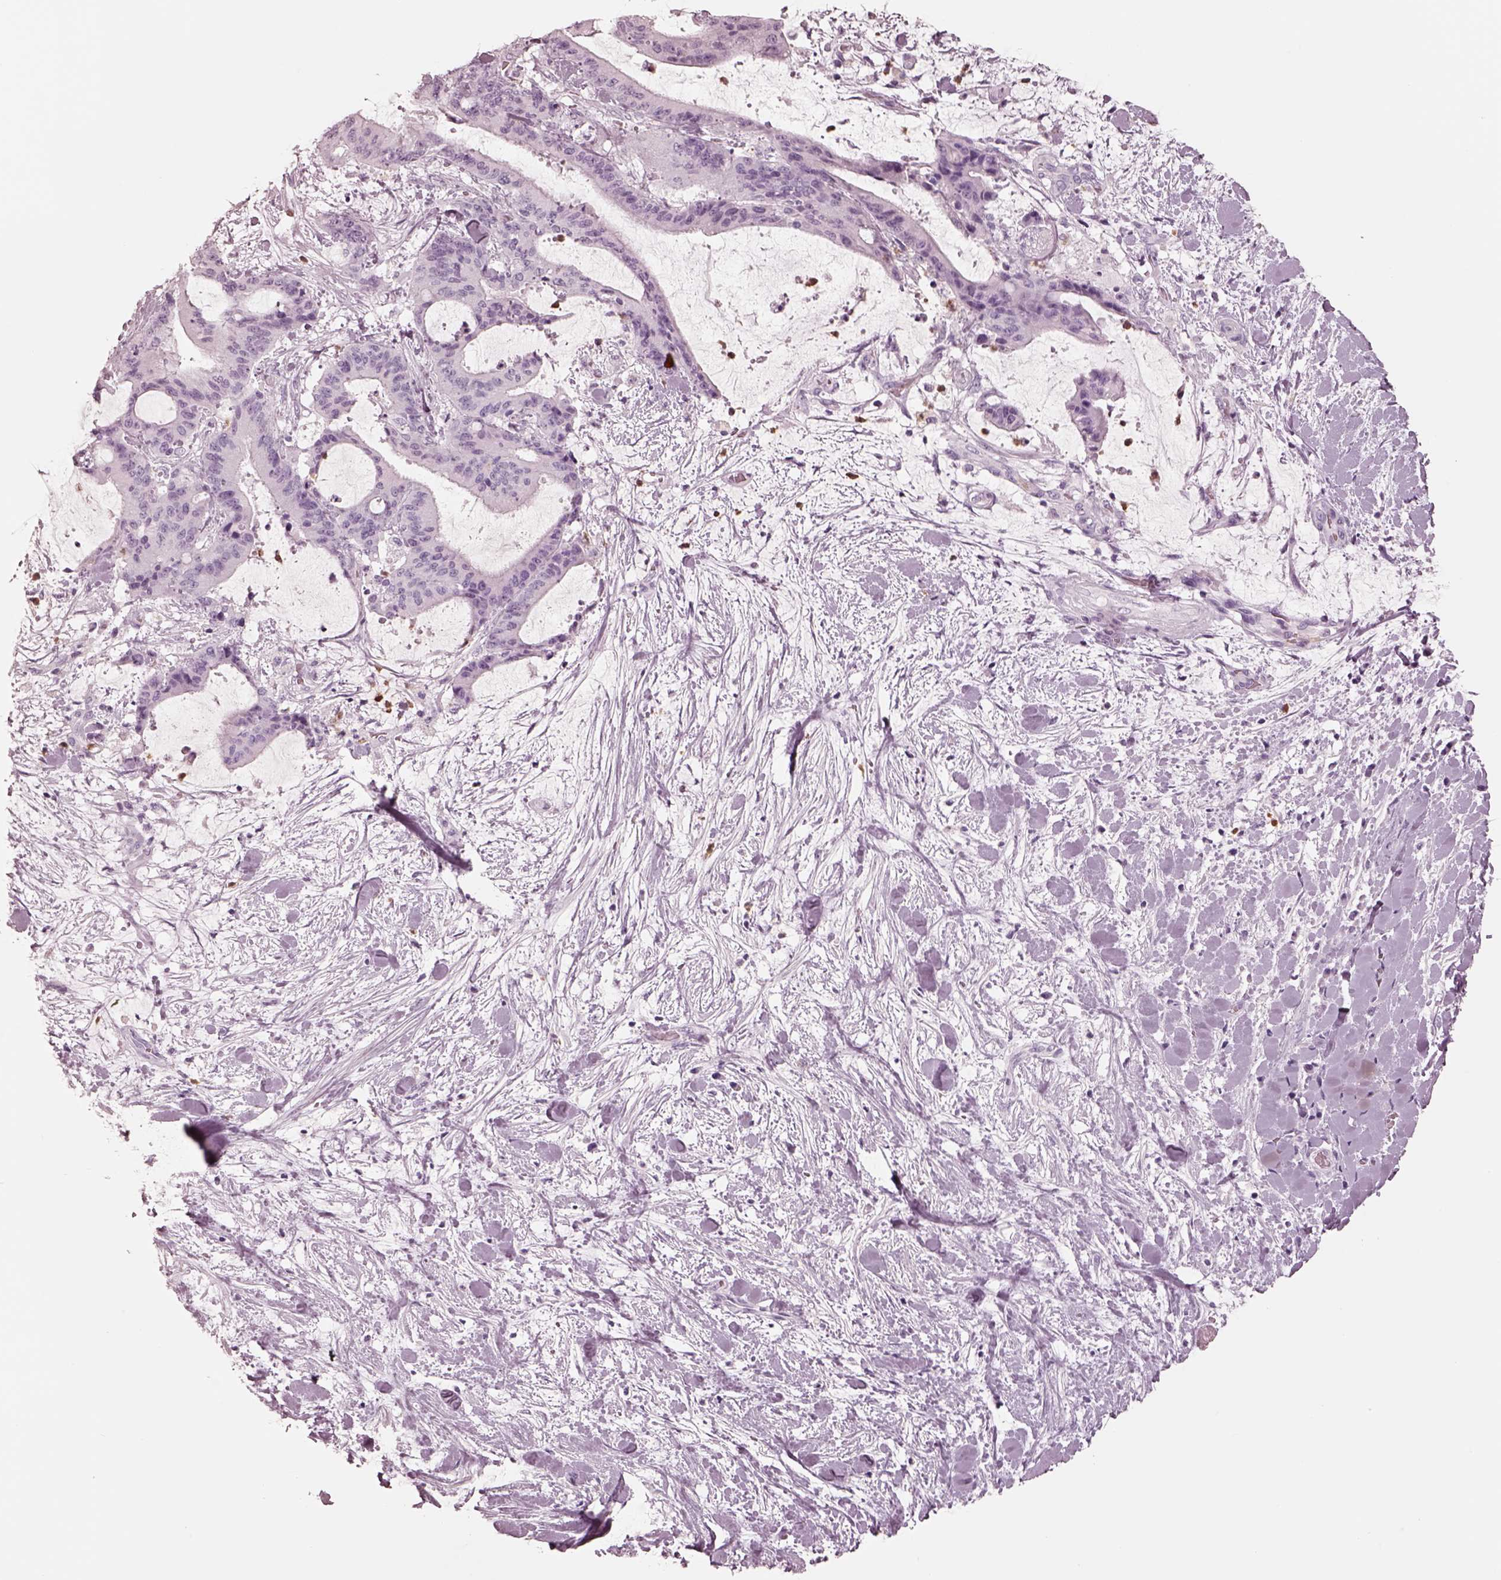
{"staining": {"intensity": "negative", "quantity": "none", "location": "none"}, "tissue": "liver cancer", "cell_type": "Tumor cells", "image_type": "cancer", "snomed": [{"axis": "morphology", "description": "Cholangiocarcinoma"}, {"axis": "topography", "description": "Liver"}], "caption": "High magnification brightfield microscopy of liver cancer stained with DAB (3,3'-diaminobenzidine) (brown) and counterstained with hematoxylin (blue): tumor cells show no significant staining. Brightfield microscopy of immunohistochemistry (IHC) stained with DAB (3,3'-diaminobenzidine) (brown) and hematoxylin (blue), captured at high magnification.", "gene": "ELANE", "patient": {"sex": "female", "age": 73}}